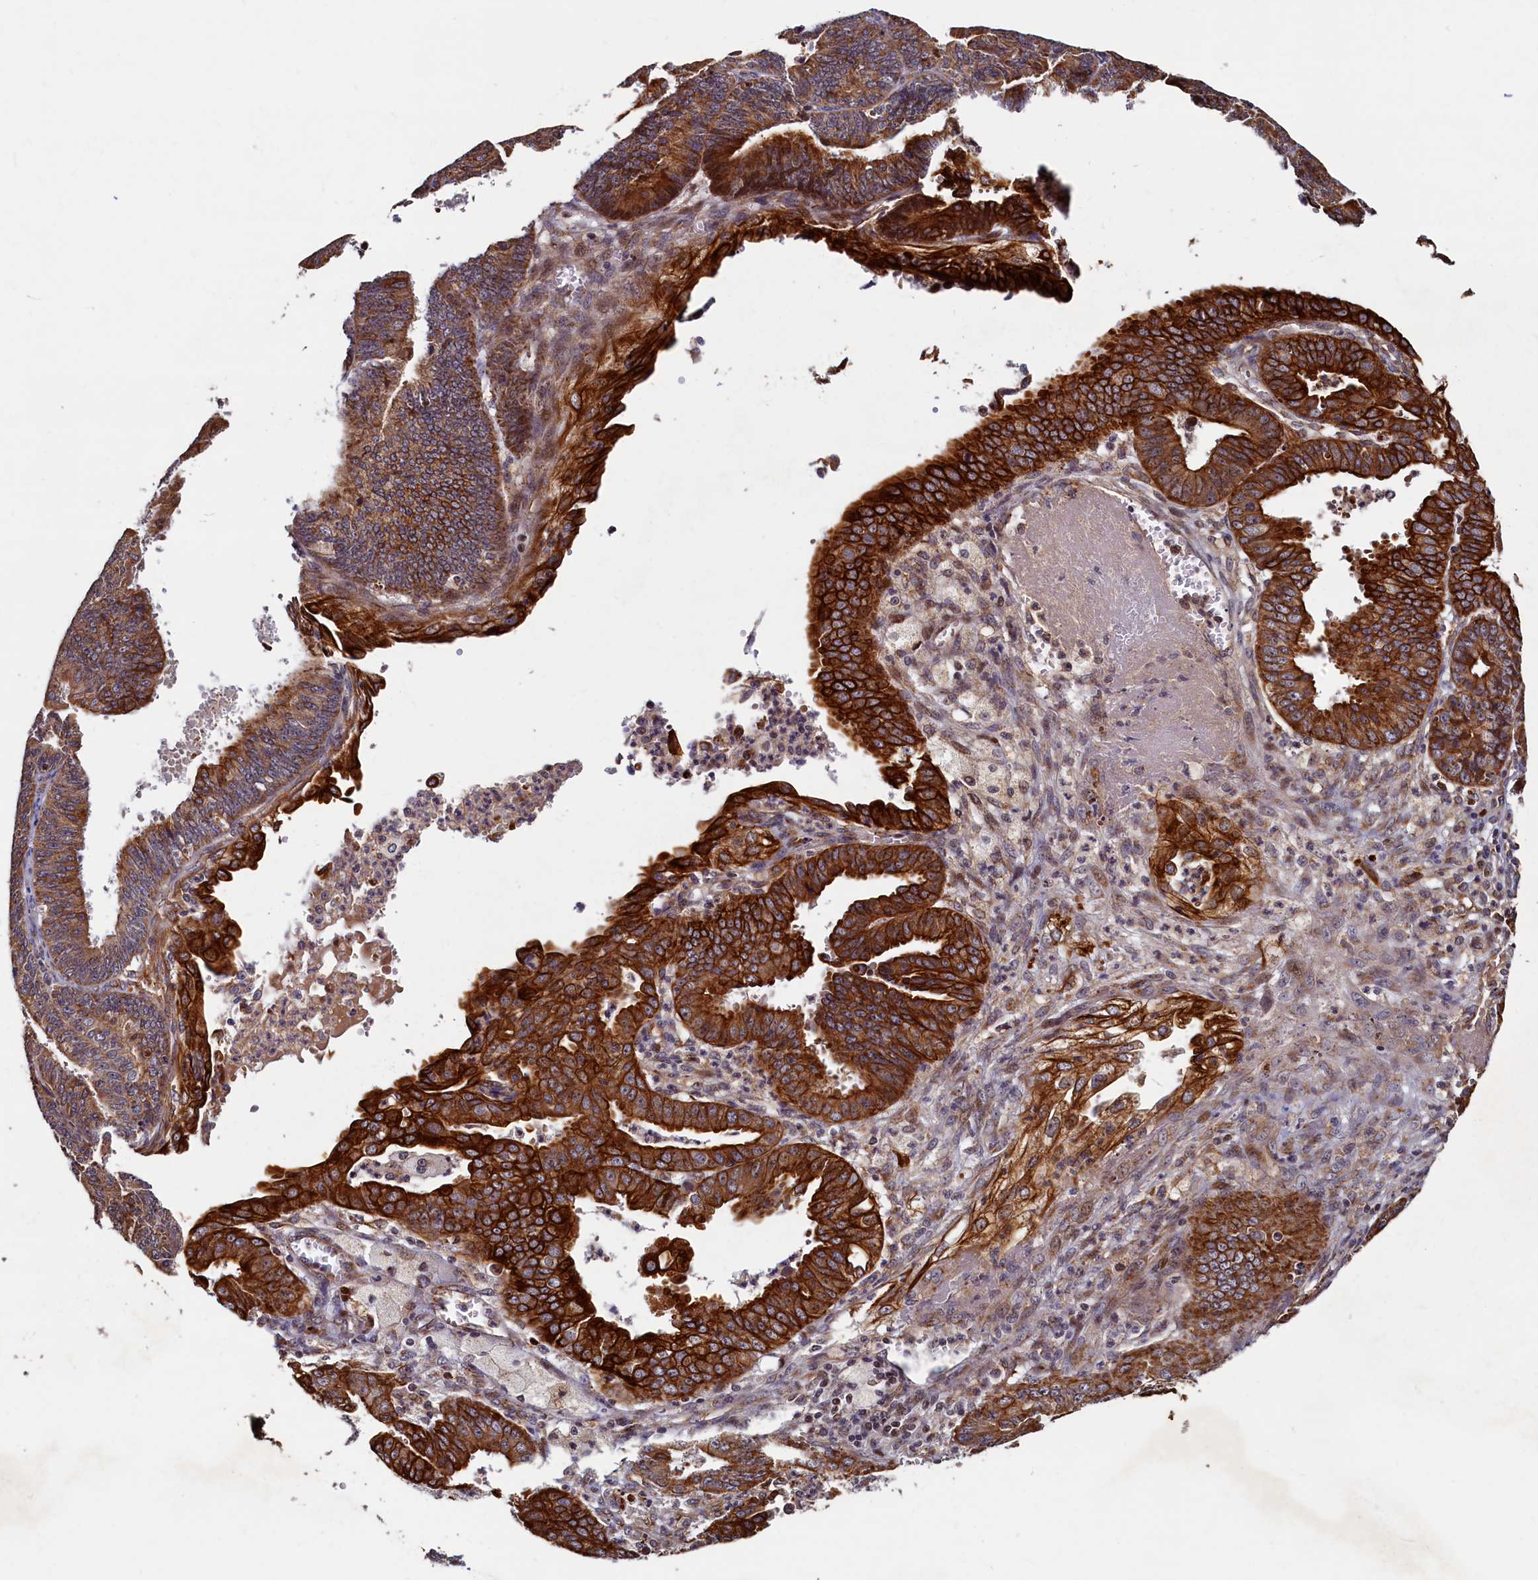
{"staining": {"intensity": "strong", "quantity": ">75%", "location": "cytoplasmic/membranous"}, "tissue": "endometrial cancer", "cell_type": "Tumor cells", "image_type": "cancer", "snomed": [{"axis": "morphology", "description": "Adenocarcinoma, NOS"}, {"axis": "topography", "description": "Endometrium"}], "caption": "Immunohistochemistry of endometrial adenocarcinoma shows high levels of strong cytoplasmic/membranous staining in about >75% of tumor cells. (DAB (3,3'-diaminobenzidine) = brown stain, brightfield microscopy at high magnification).", "gene": "NCKAP5L", "patient": {"sex": "female", "age": 73}}